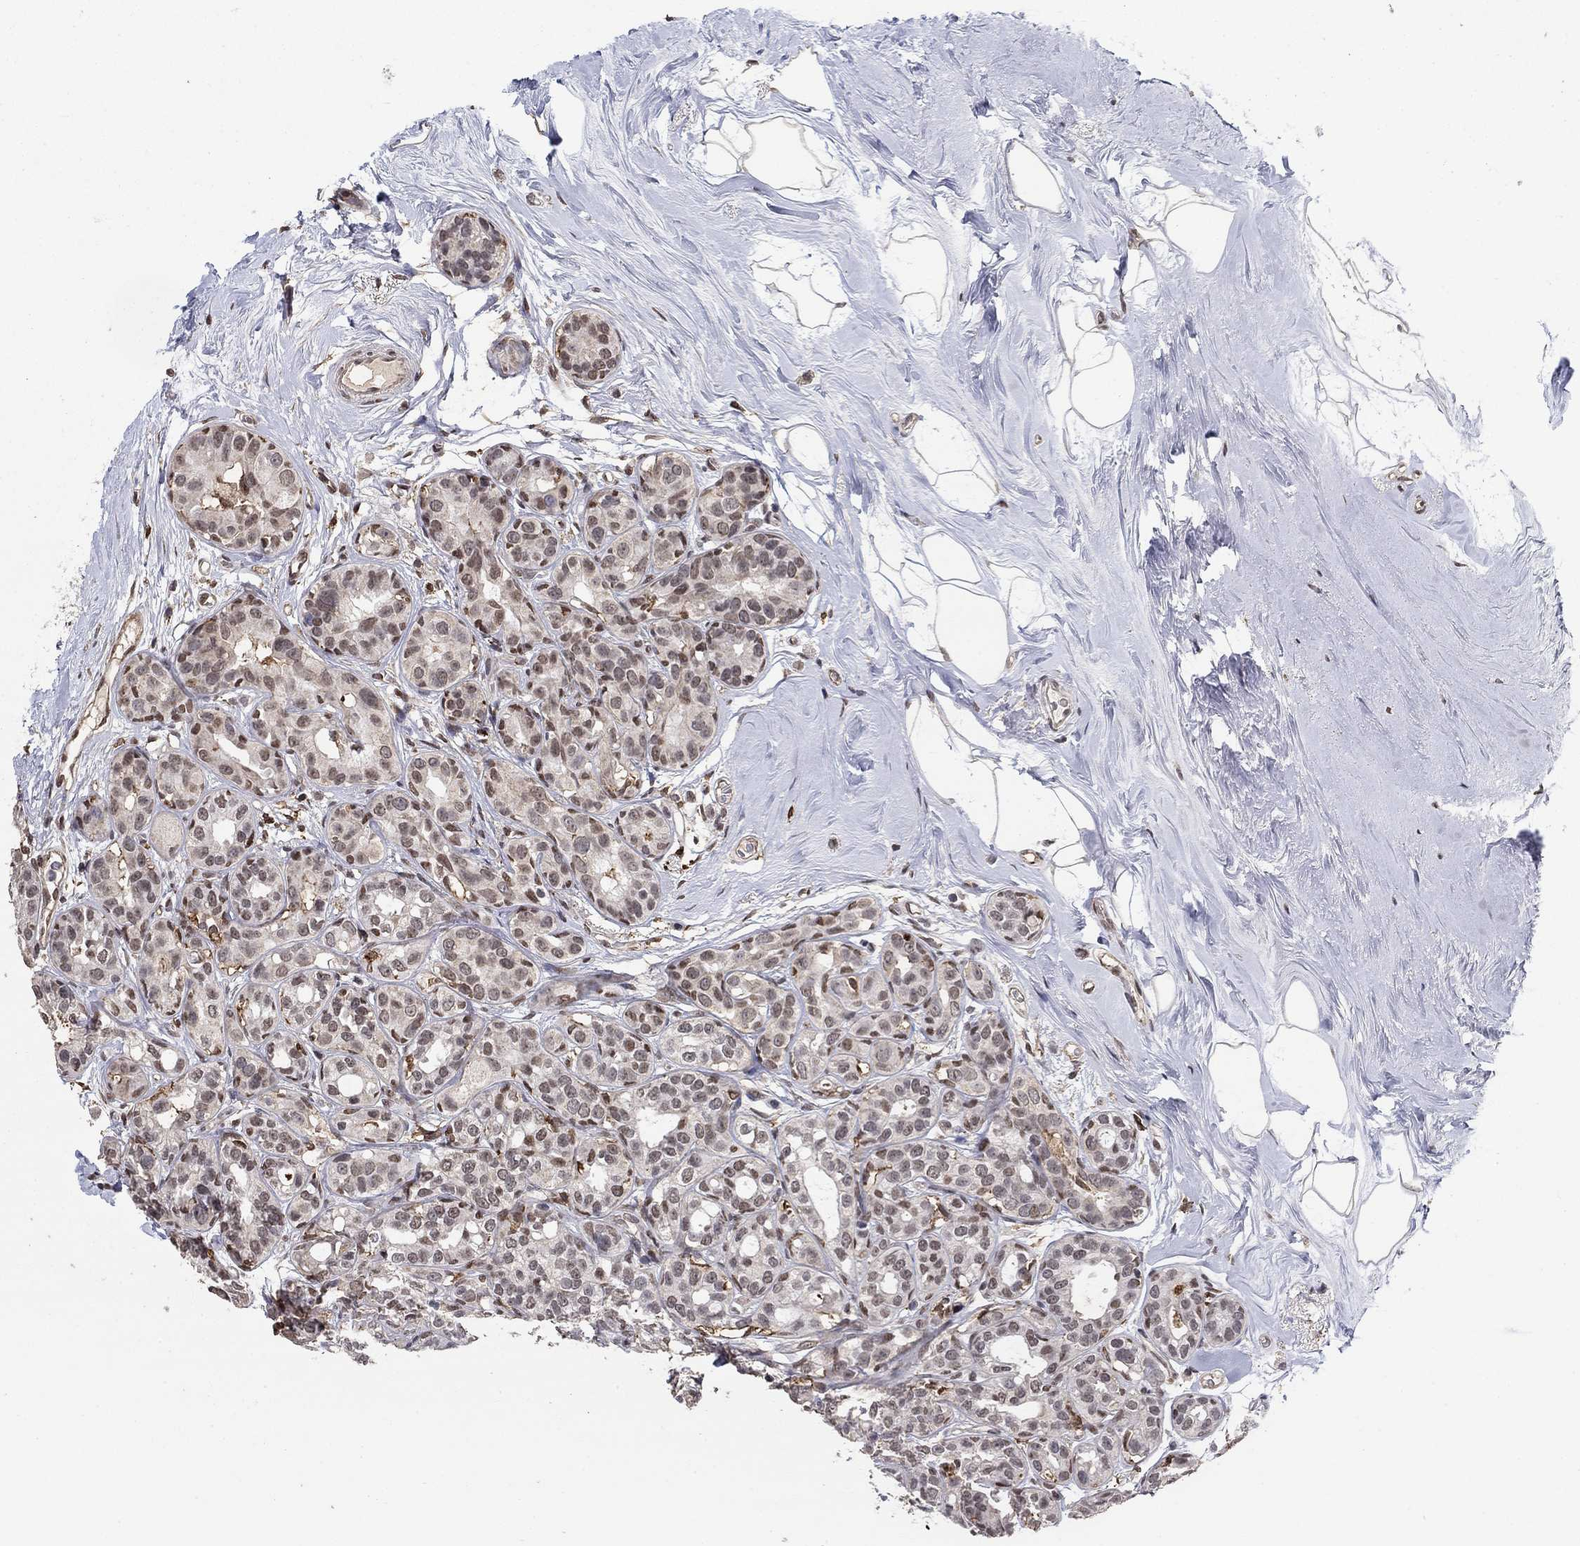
{"staining": {"intensity": "weak", "quantity": "25%-75%", "location": "nuclear"}, "tissue": "breast cancer", "cell_type": "Tumor cells", "image_type": "cancer", "snomed": [{"axis": "morphology", "description": "Duct carcinoma"}, {"axis": "topography", "description": "Breast"}], "caption": "Protein expression analysis of breast cancer demonstrates weak nuclear positivity in approximately 25%-75% of tumor cells.", "gene": "GRIA3", "patient": {"sex": "female", "age": 55}}